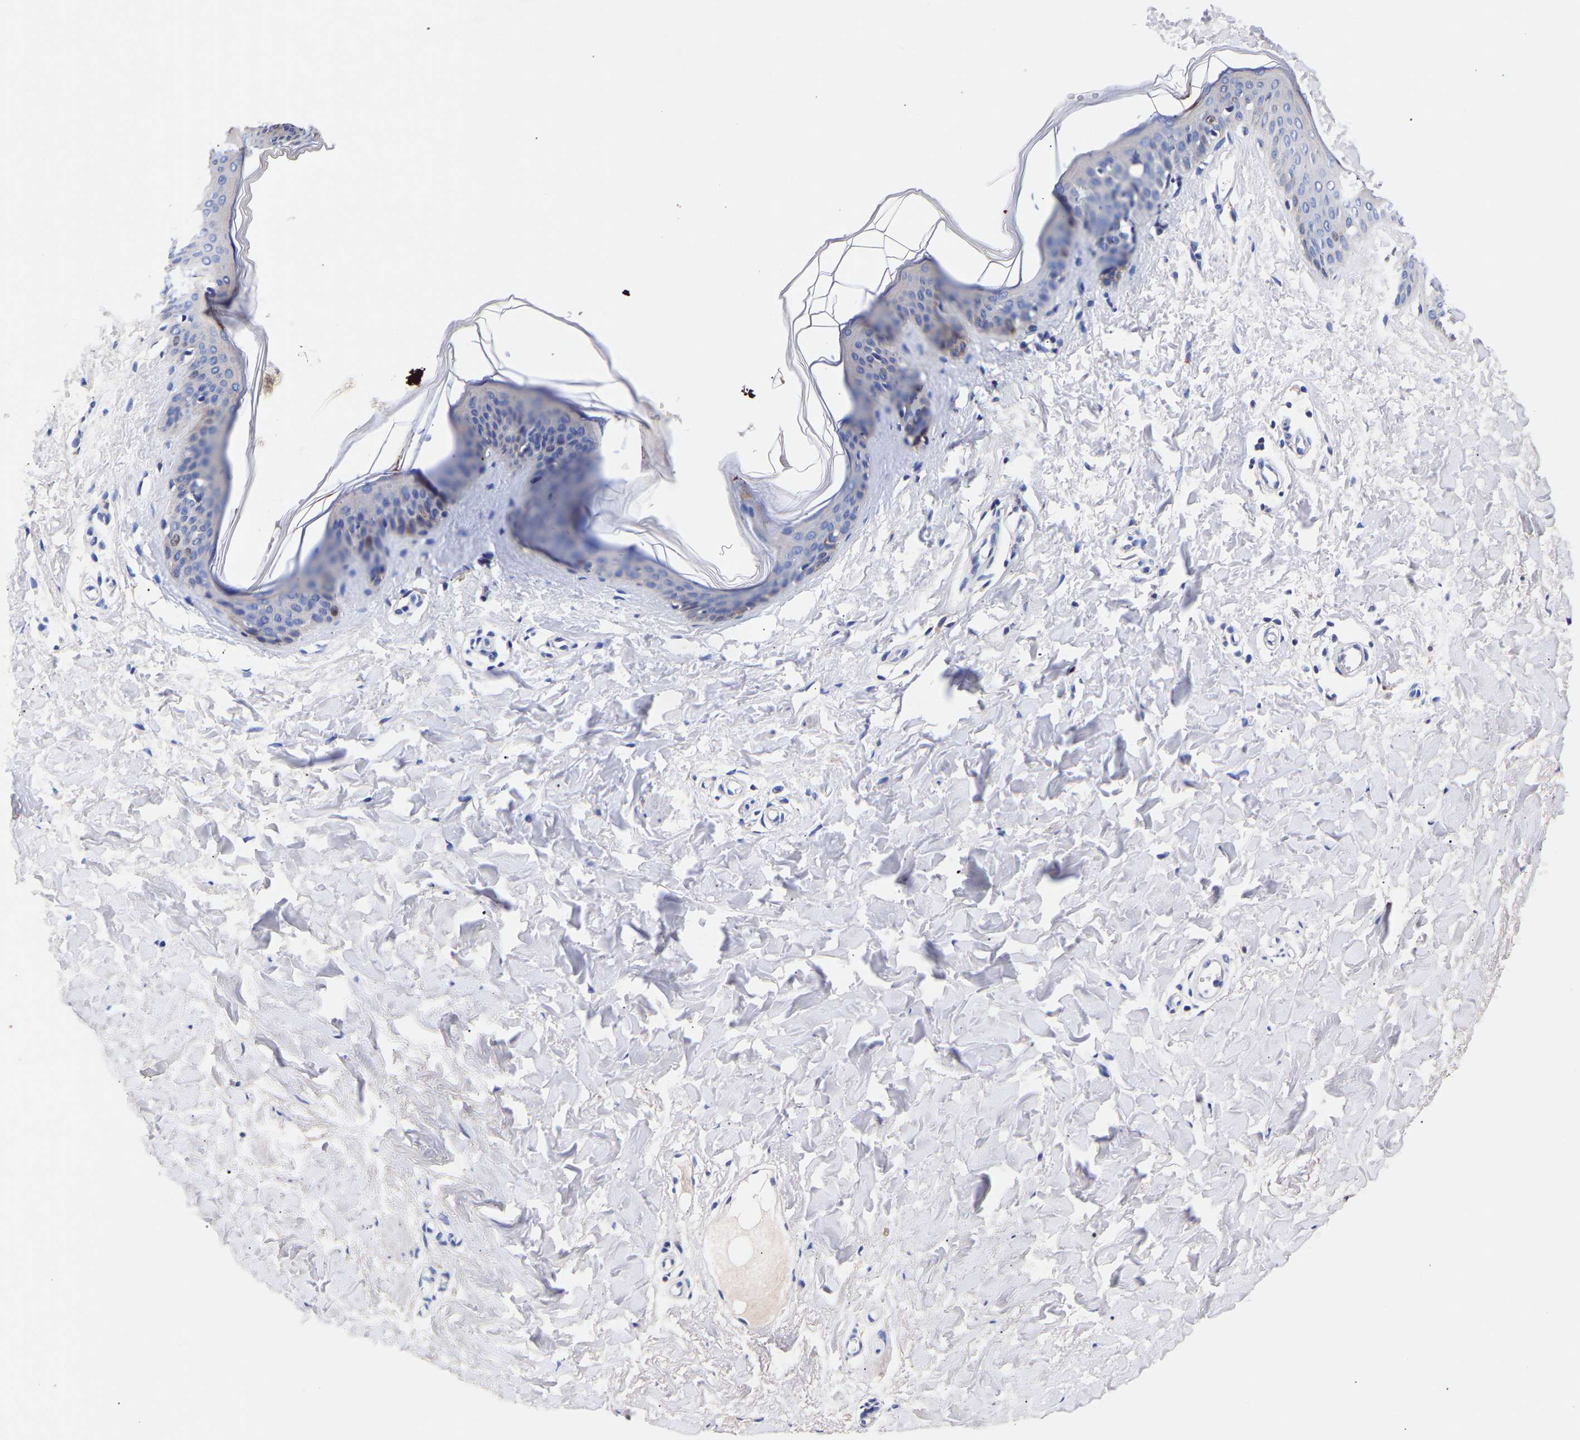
{"staining": {"intensity": "negative", "quantity": "none", "location": "none"}, "tissue": "skin", "cell_type": "Fibroblasts", "image_type": "normal", "snomed": [{"axis": "morphology", "description": "Normal tissue, NOS"}, {"axis": "topography", "description": "Skin"}], "caption": "A high-resolution micrograph shows immunohistochemistry staining of unremarkable skin, which exhibits no significant positivity in fibroblasts.", "gene": "SEM1", "patient": {"sex": "female", "age": 17}}